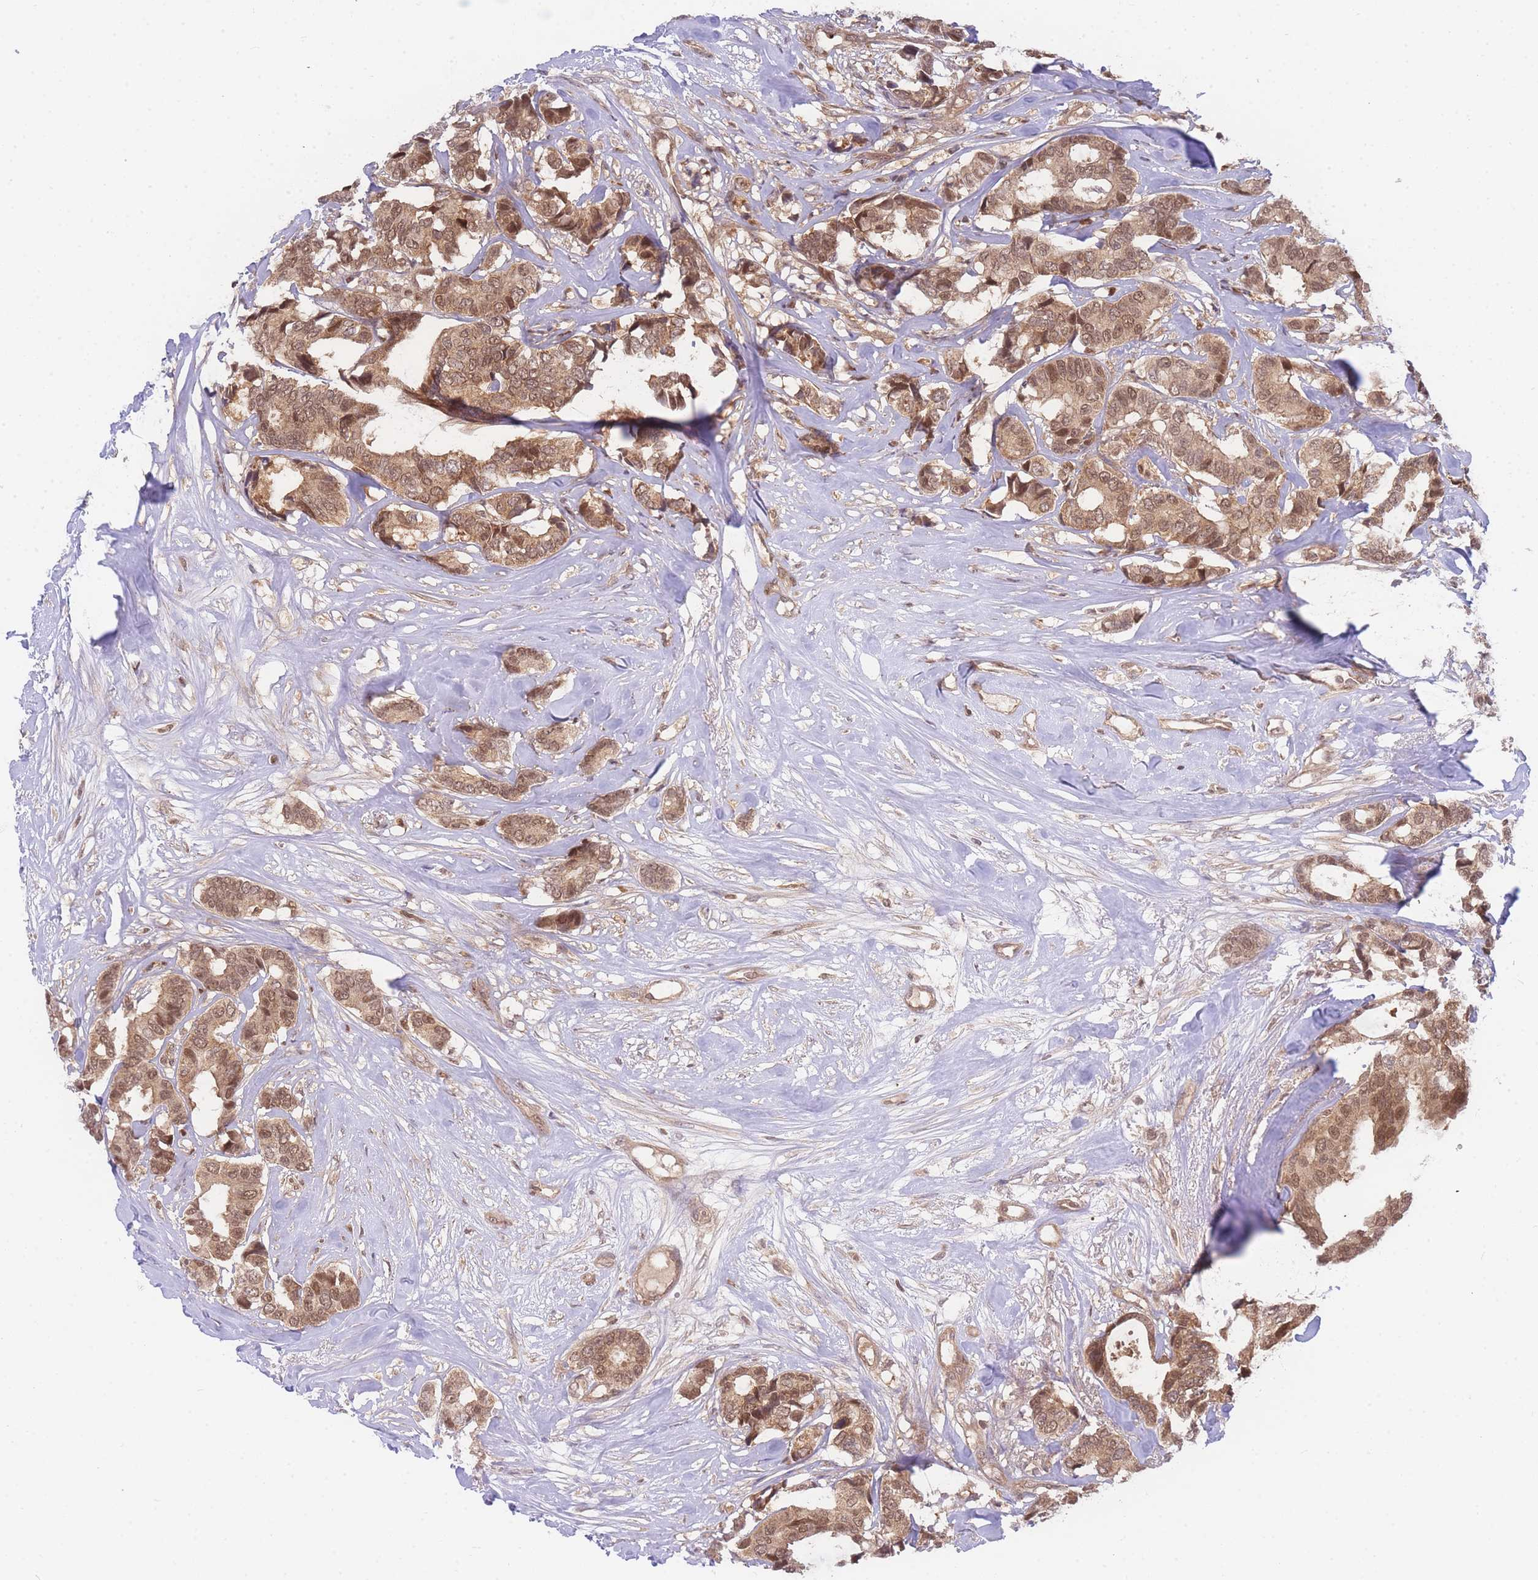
{"staining": {"intensity": "moderate", "quantity": ">75%", "location": "cytoplasmic/membranous,nuclear"}, "tissue": "breast cancer", "cell_type": "Tumor cells", "image_type": "cancer", "snomed": [{"axis": "morphology", "description": "Duct carcinoma"}, {"axis": "topography", "description": "Breast"}], "caption": "Brown immunohistochemical staining in human breast cancer (invasive ductal carcinoma) displays moderate cytoplasmic/membranous and nuclear staining in approximately >75% of tumor cells.", "gene": "KIAA1191", "patient": {"sex": "female", "age": 87}}